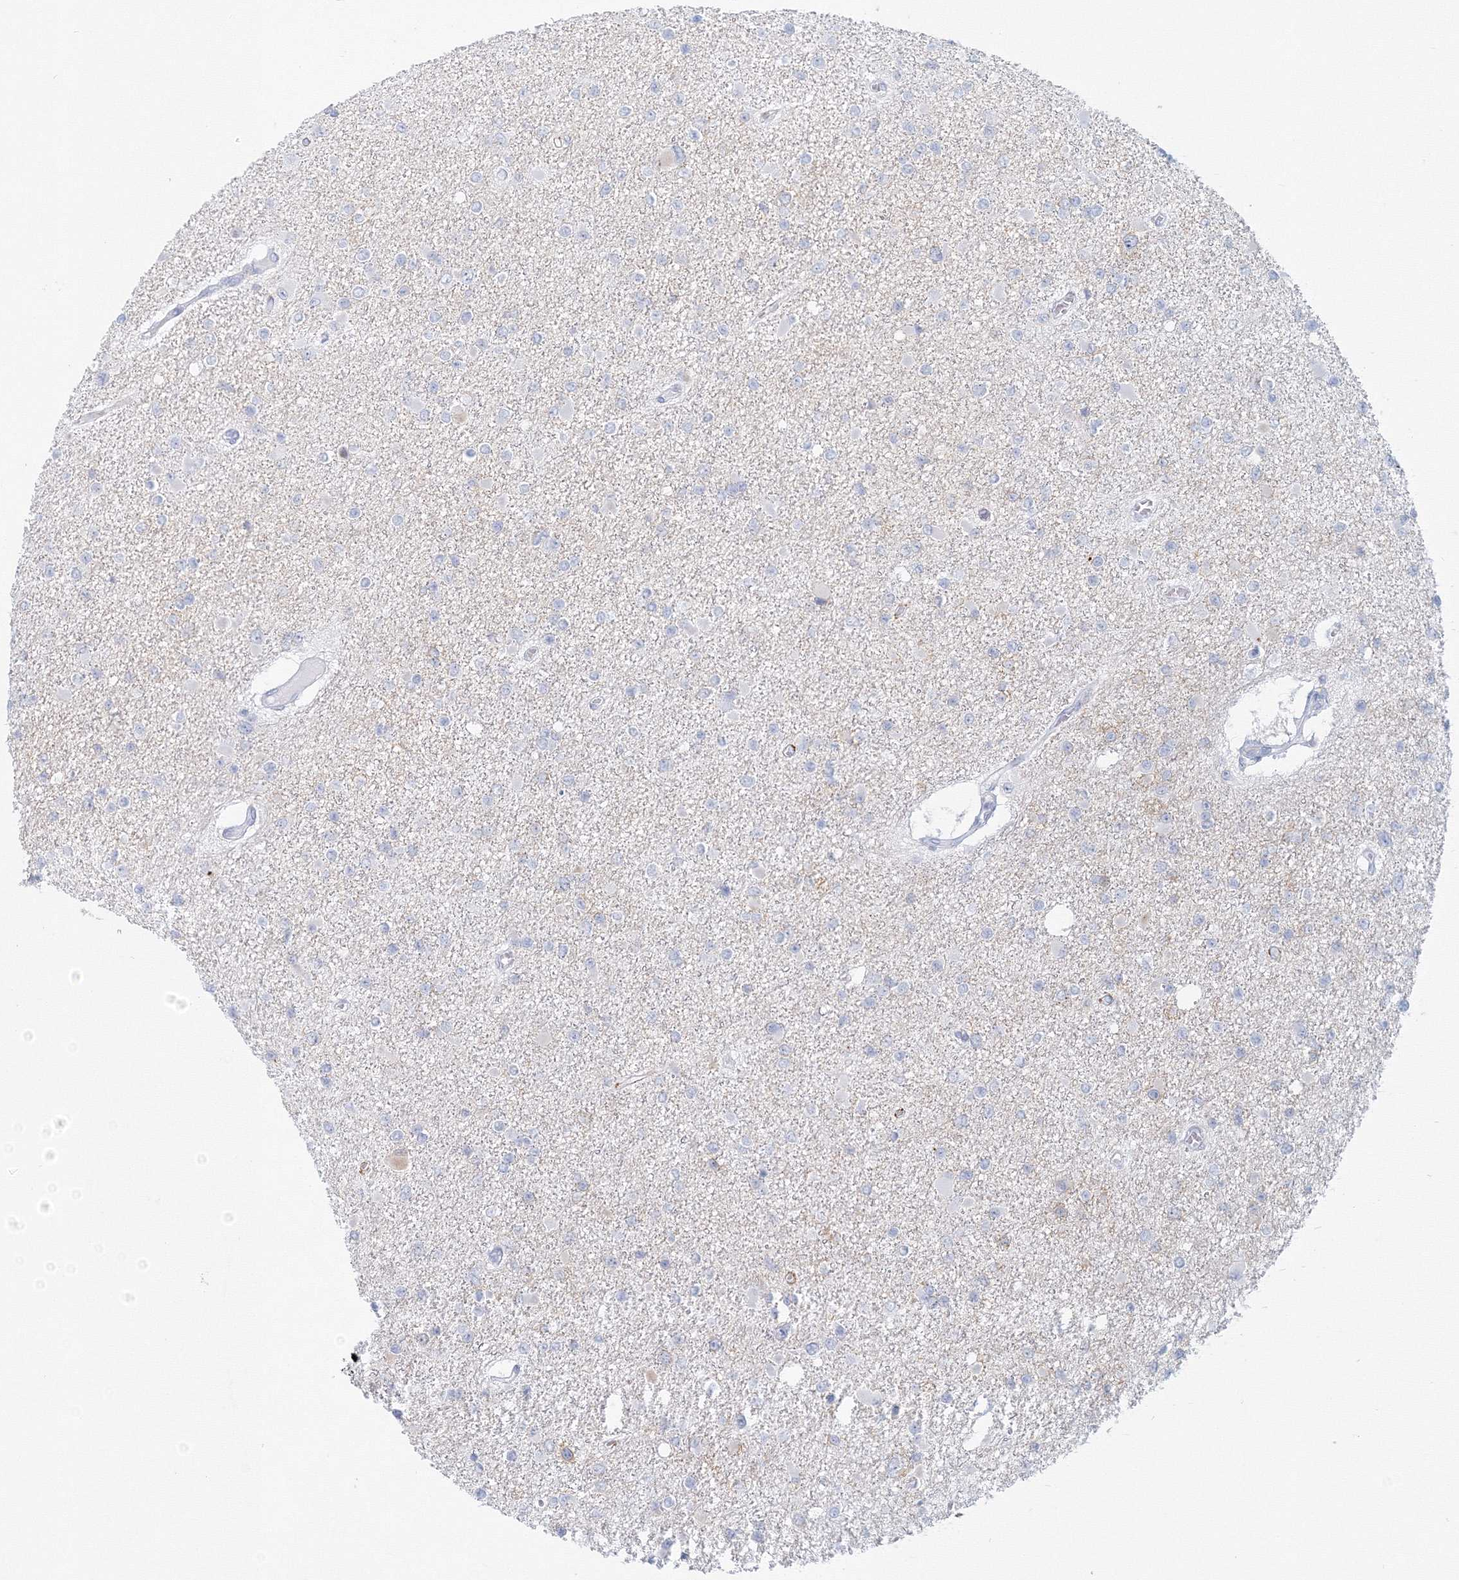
{"staining": {"intensity": "negative", "quantity": "none", "location": "none"}, "tissue": "glioma", "cell_type": "Tumor cells", "image_type": "cancer", "snomed": [{"axis": "morphology", "description": "Glioma, malignant, Low grade"}, {"axis": "topography", "description": "Brain"}], "caption": "This is a micrograph of IHC staining of malignant low-grade glioma, which shows no staining in tumor cells.", "gene": "VSIG1", "patient": {"sex": "female", "age": 22}}